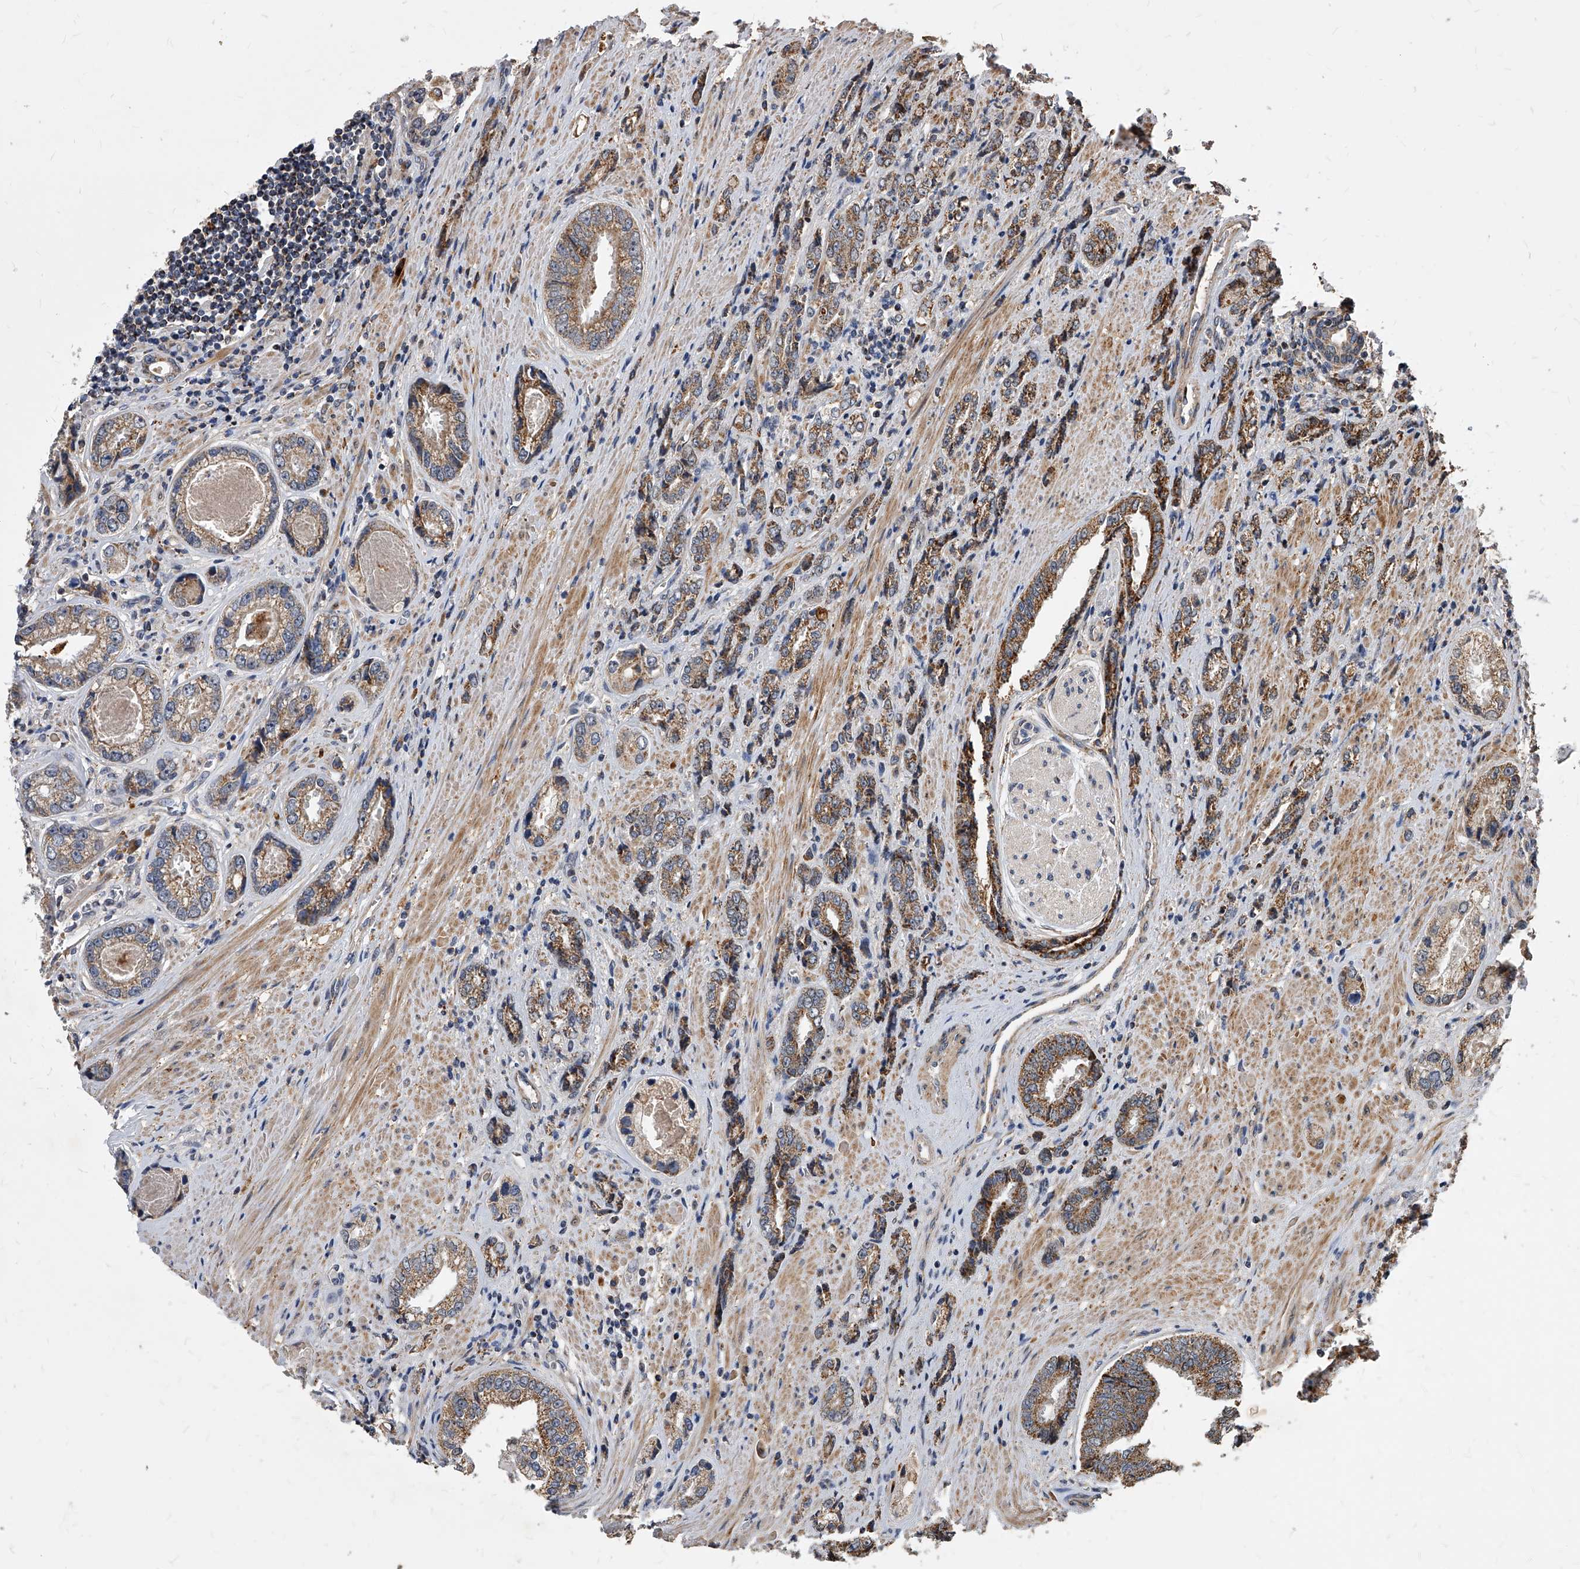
{"staining": {"intensity": "moderate", "quantity": "25%-75%", "location": "cytoplasmic/membranous"}, "tissue": "prostate cancer", "cell_type": "Tumor cells", "image_type": "cancer", "snomed": [{"axis": "morphology", "description": "Adenocarcinoma, High grade"}, {"axis": "topography", "description": "Prostate"}], "caption": "Approximately 25%-75% of tumor cells in prostate cancer (high-grade adenocarcinoma) display moderate cytoplasmic/membranous protein expression as visualized by brown immunohistochemical staining.", "gene": "SOBP", "patient": {"sex": "male", "age": 61}}